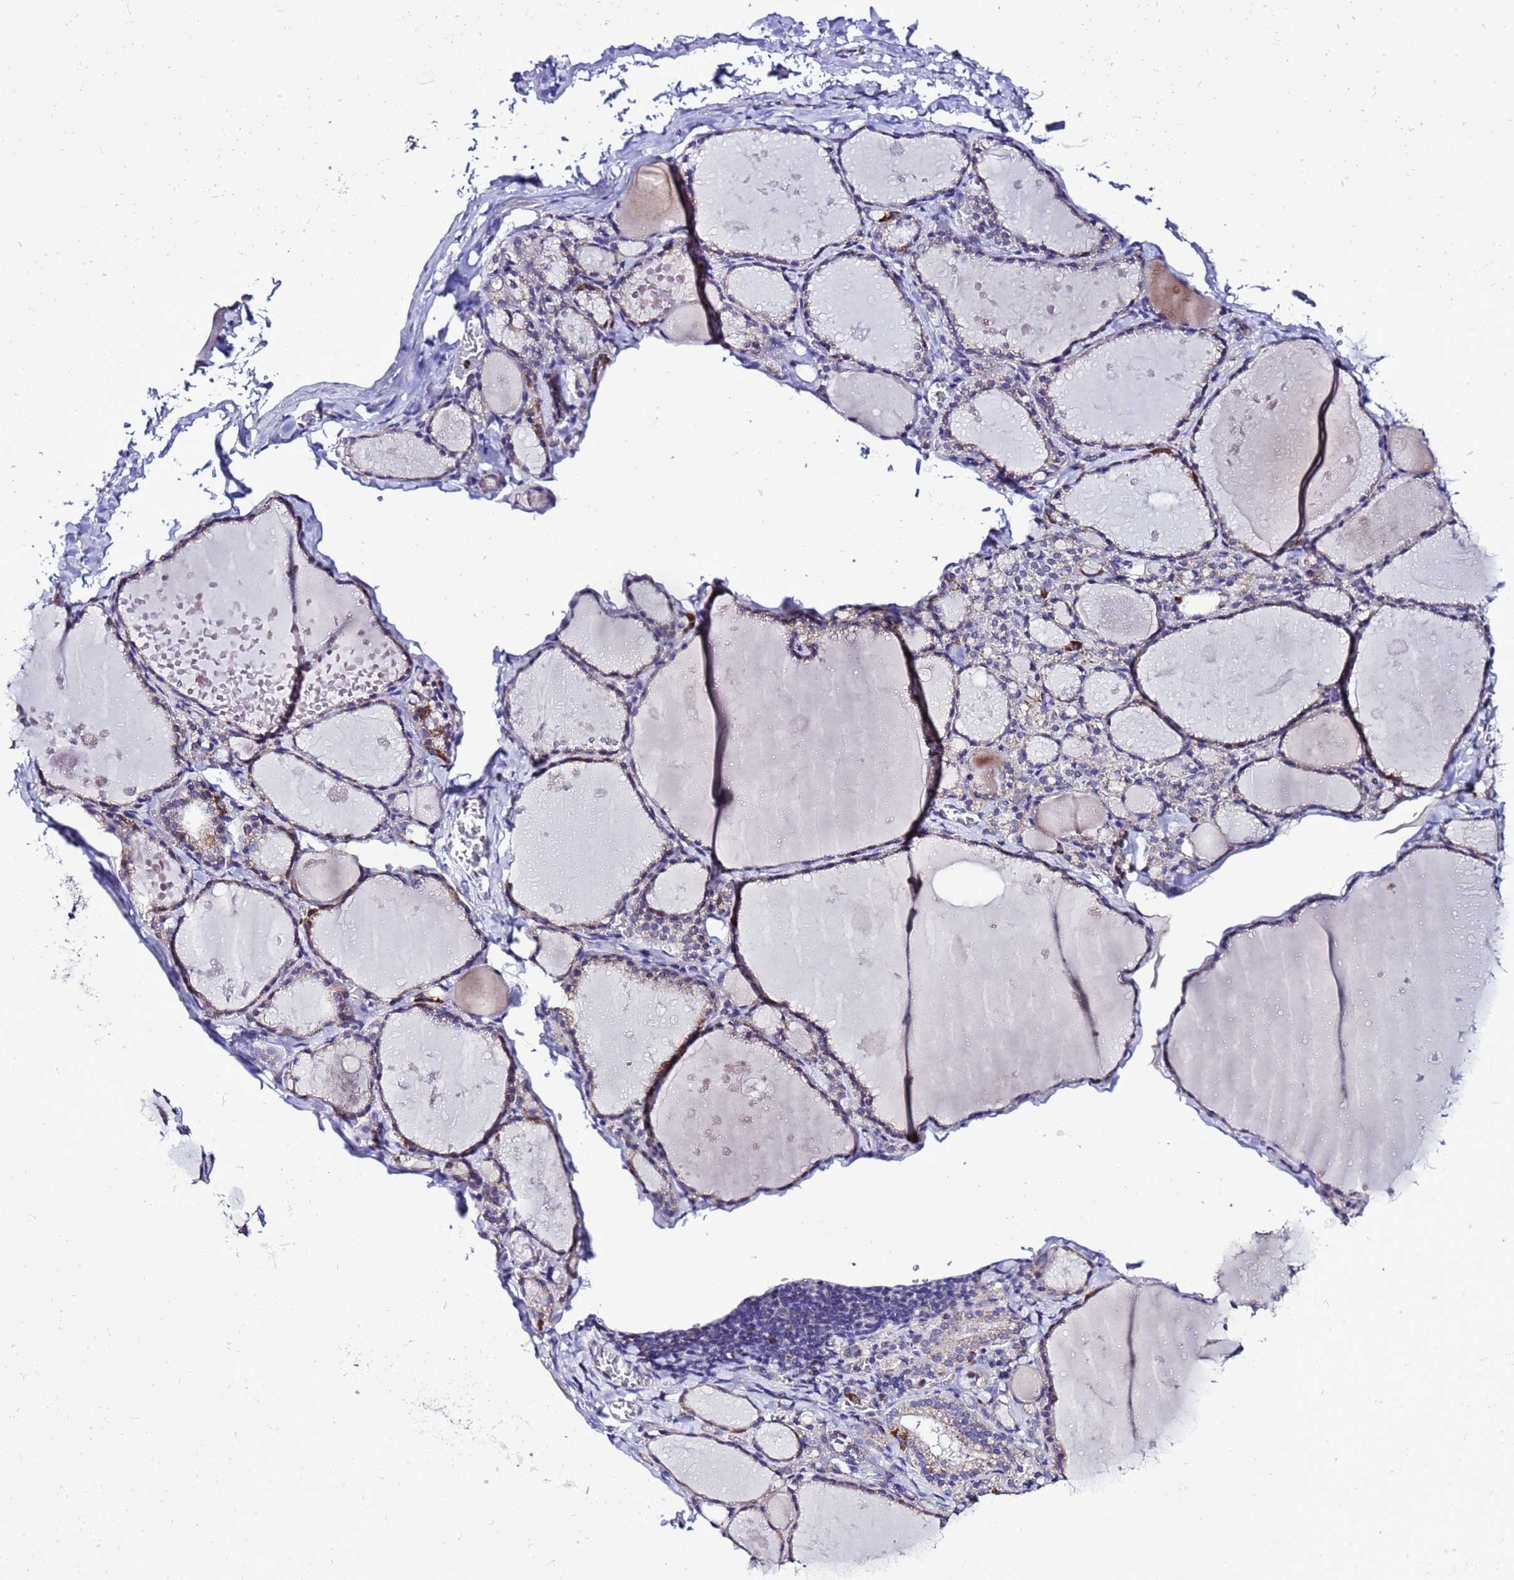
{"staining": {"intensity": "weak", "quantity": "25%-75%", "location": "cytoplasmic/membranous"}, "tissue": "thyroid gland", "cell_type": "Glandular cells", "image_type": "normal", "snomed": [{"axis": "morphology", "description": "Normal tissue, NOS"}, {"axis": "topography", "description": "Thyroid gland"}], "caption": "Approximately 25%-75% of glandular cells in benign human thyroid gland show weak cytoplasmic/membranous protein staining as visualized by brown immunohistochemical staining.", "gene": "DPH6", "patient": {"sex": "male", "age": 56}}